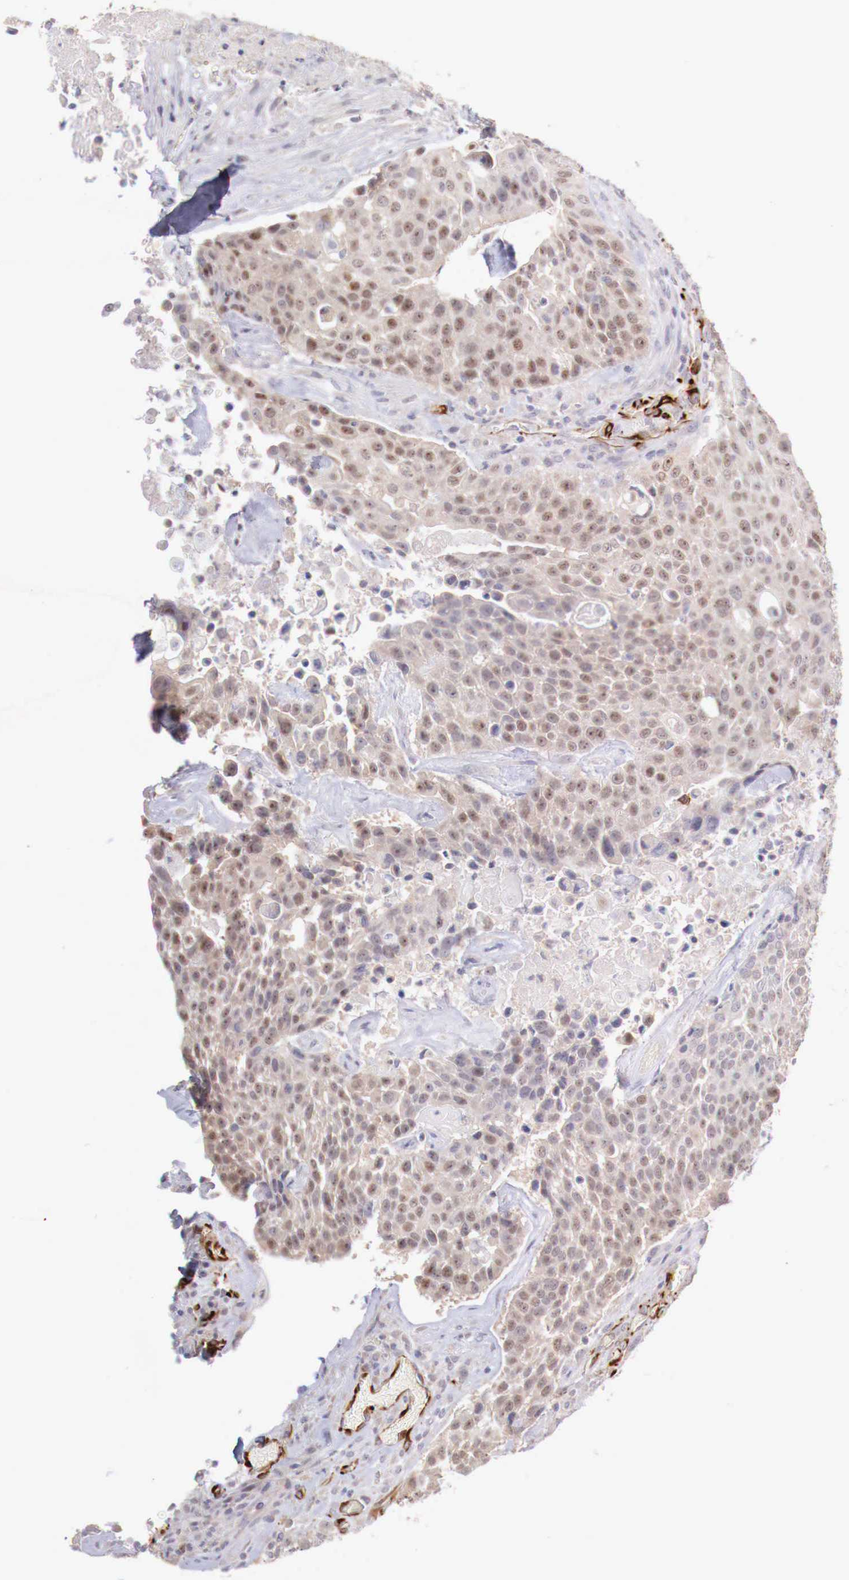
{"staining": {"intensity": "weak", "quantity": "25%-75%", "location": "cytoplasmic/membranous,nuclear"}, "tissue": "urothelial cancer", "cell_type": "Tumor cells", "image_type": "cancer", "snomed": [{"axis": "morphology", "description": "Urothelial carcinoma, High grade"}, {"axis": "topography", "description": "Urinary bladder"}], "caption": "A brown stain labels weak cytoplasmic/membranous and nuclear positivity of a protein in human urothelial cancer tumor cells.", "gene": "WT1", "patient": {"sex": "male", "age": 74}}